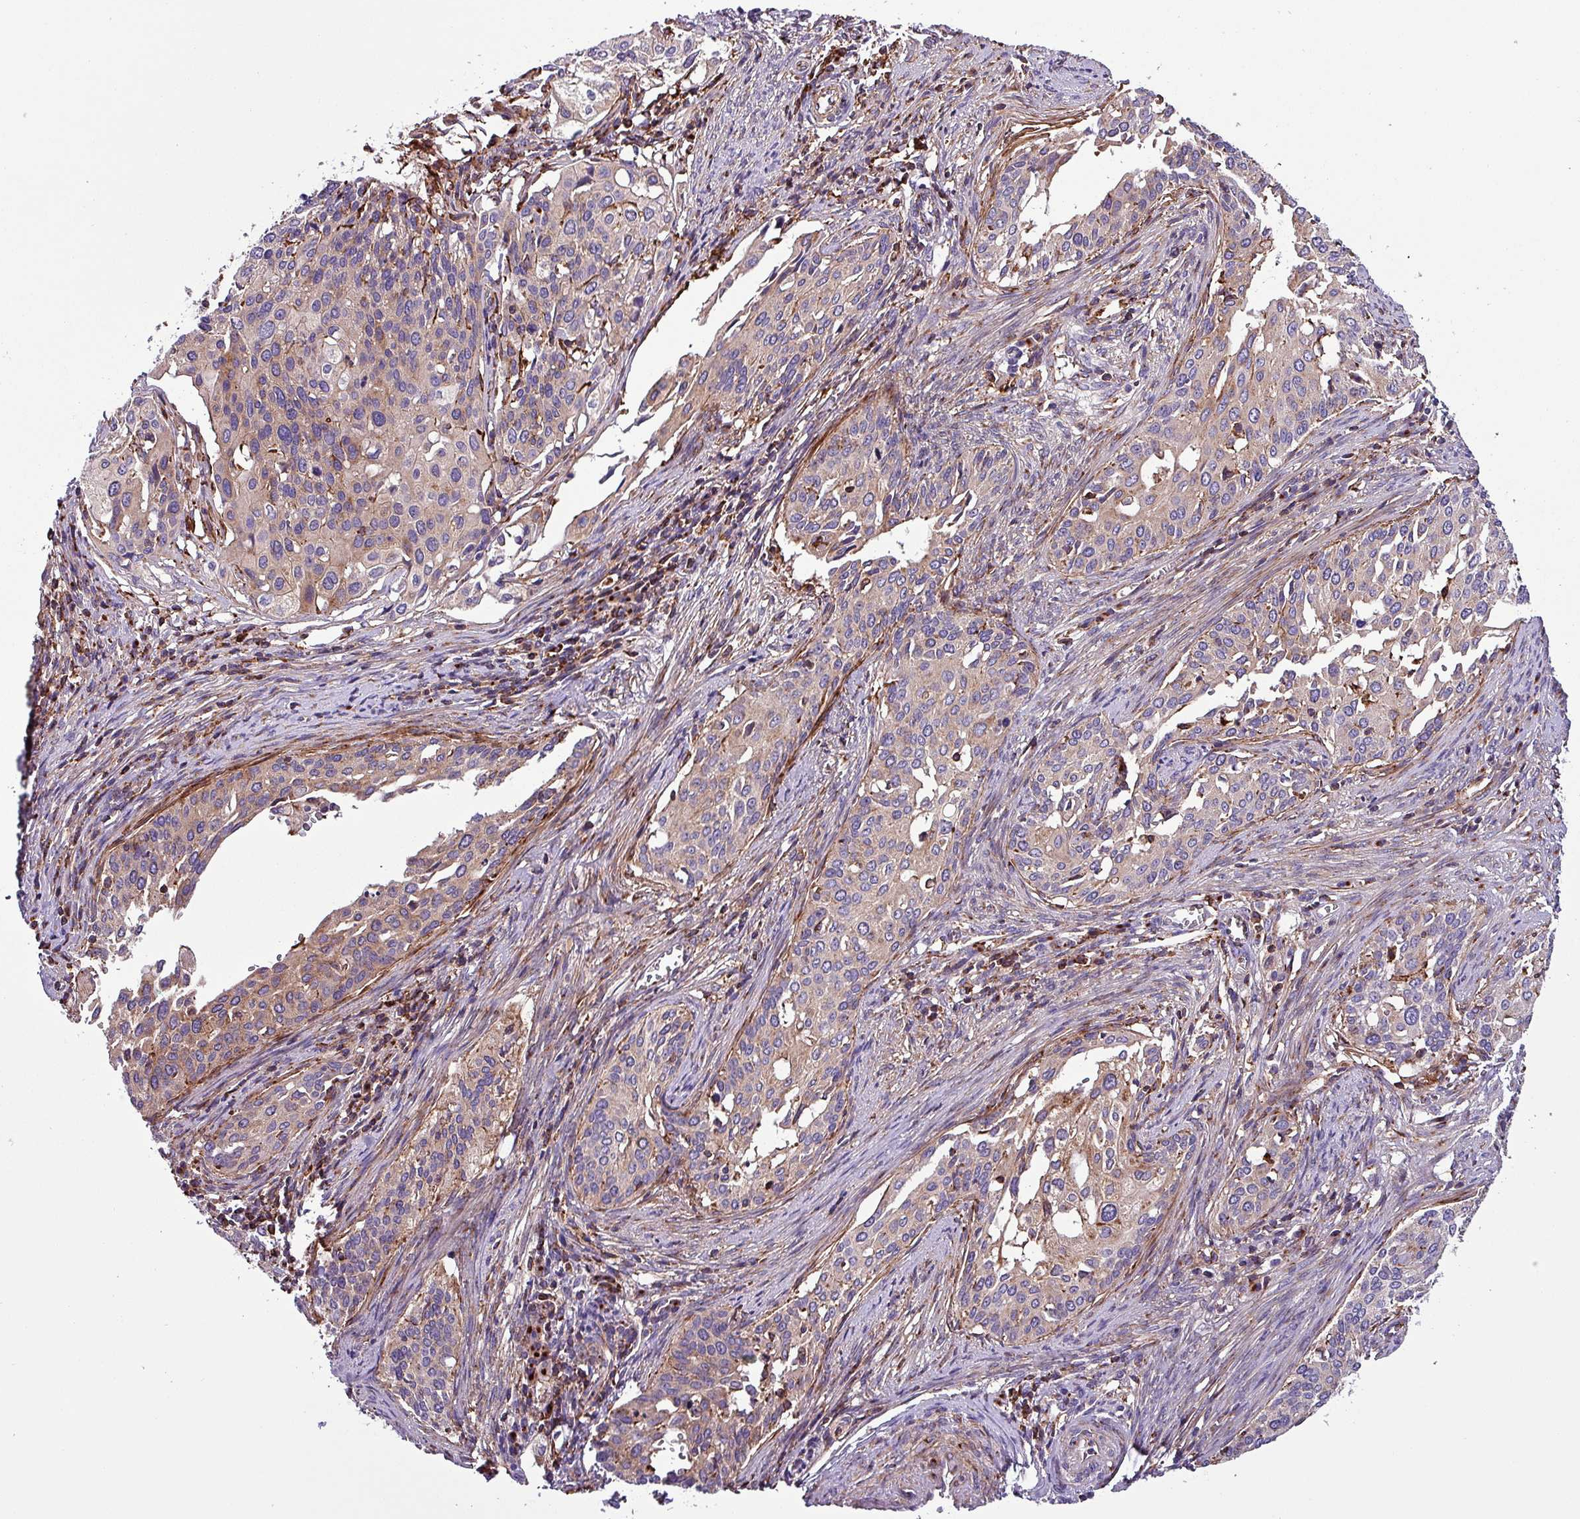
{"staining": {"intensity": "weak", "quantity": "<25%", "location": "cytoplasmic/membranous"}, "tissue": "cervical cancer", "cell_type": "Tumor cells", "image_type": "cancer", "snomed": [{"axis": "morphology", "description": "Squamous cell carcinoma, NOS"}, {"axis": "topography", "description": "Cervix"}], "caption": "High power microscopy image of an immunohistochemistry micrograph of cervical cancer (squamous cell carcinoma), revealing no significant expression in tumor cells.", "gene": "VAMP4", "patient": {"sex": "female", "age": 44}}